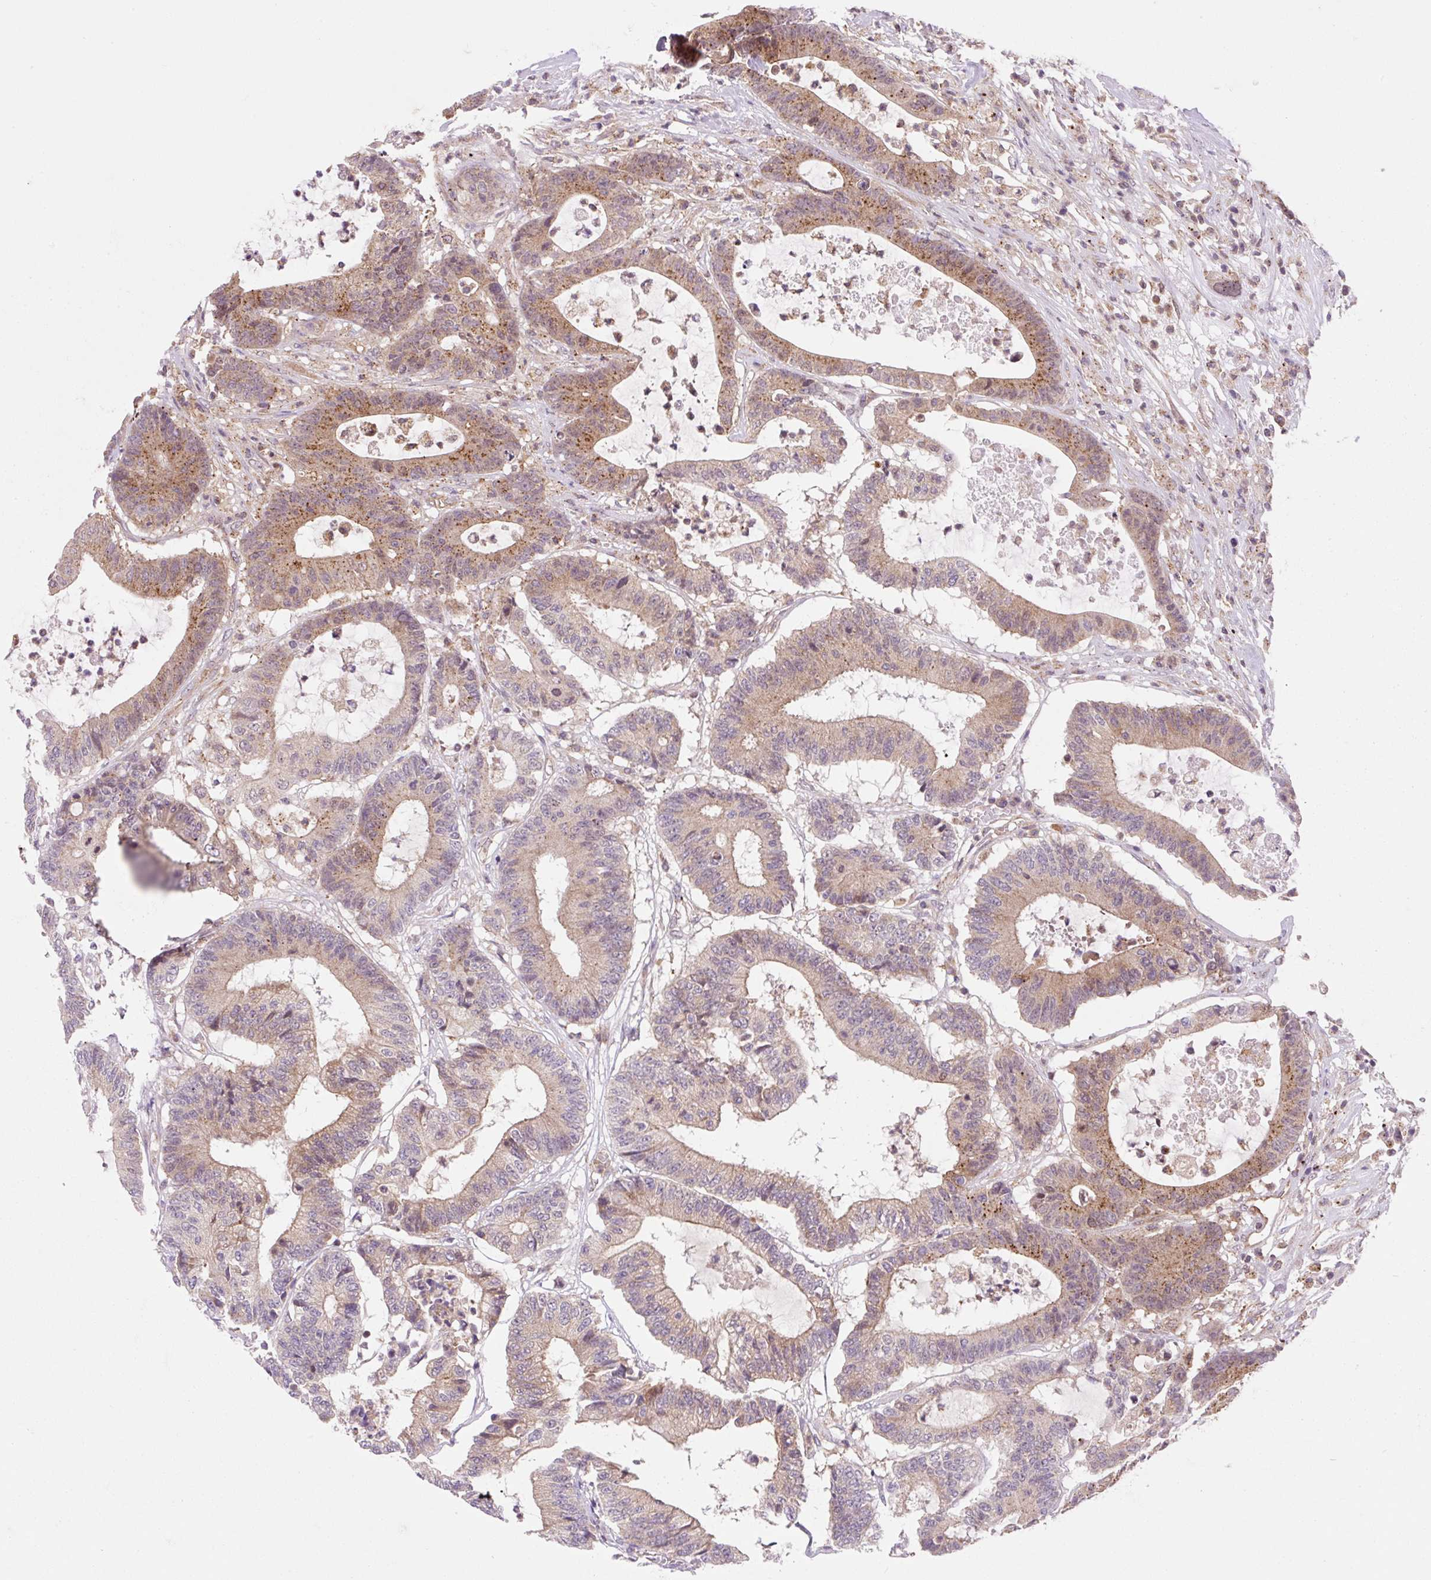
{"staining": {"intensity": "moderate", "quantity": ">75%", "location": "cytoplasmic/membranous"}, "tissue": "colorectal cancer", "cell_type": "Tumor cells", "image_type": "cancer", "snomed": [{"axis": "morphology", "description": "Adenocarcinoma, NOS"}, {"axis": "topography", "description": "Colon"}], "caption": "A photomicrograph showing moderate cytoplasmic/membranous staining in approximately >75% of tumor cells in colorectal cancer, as visualized by brown immunohistochemical staining.", "gene": "VPS4A", "patient": {"sex": "female", "age": 84}}